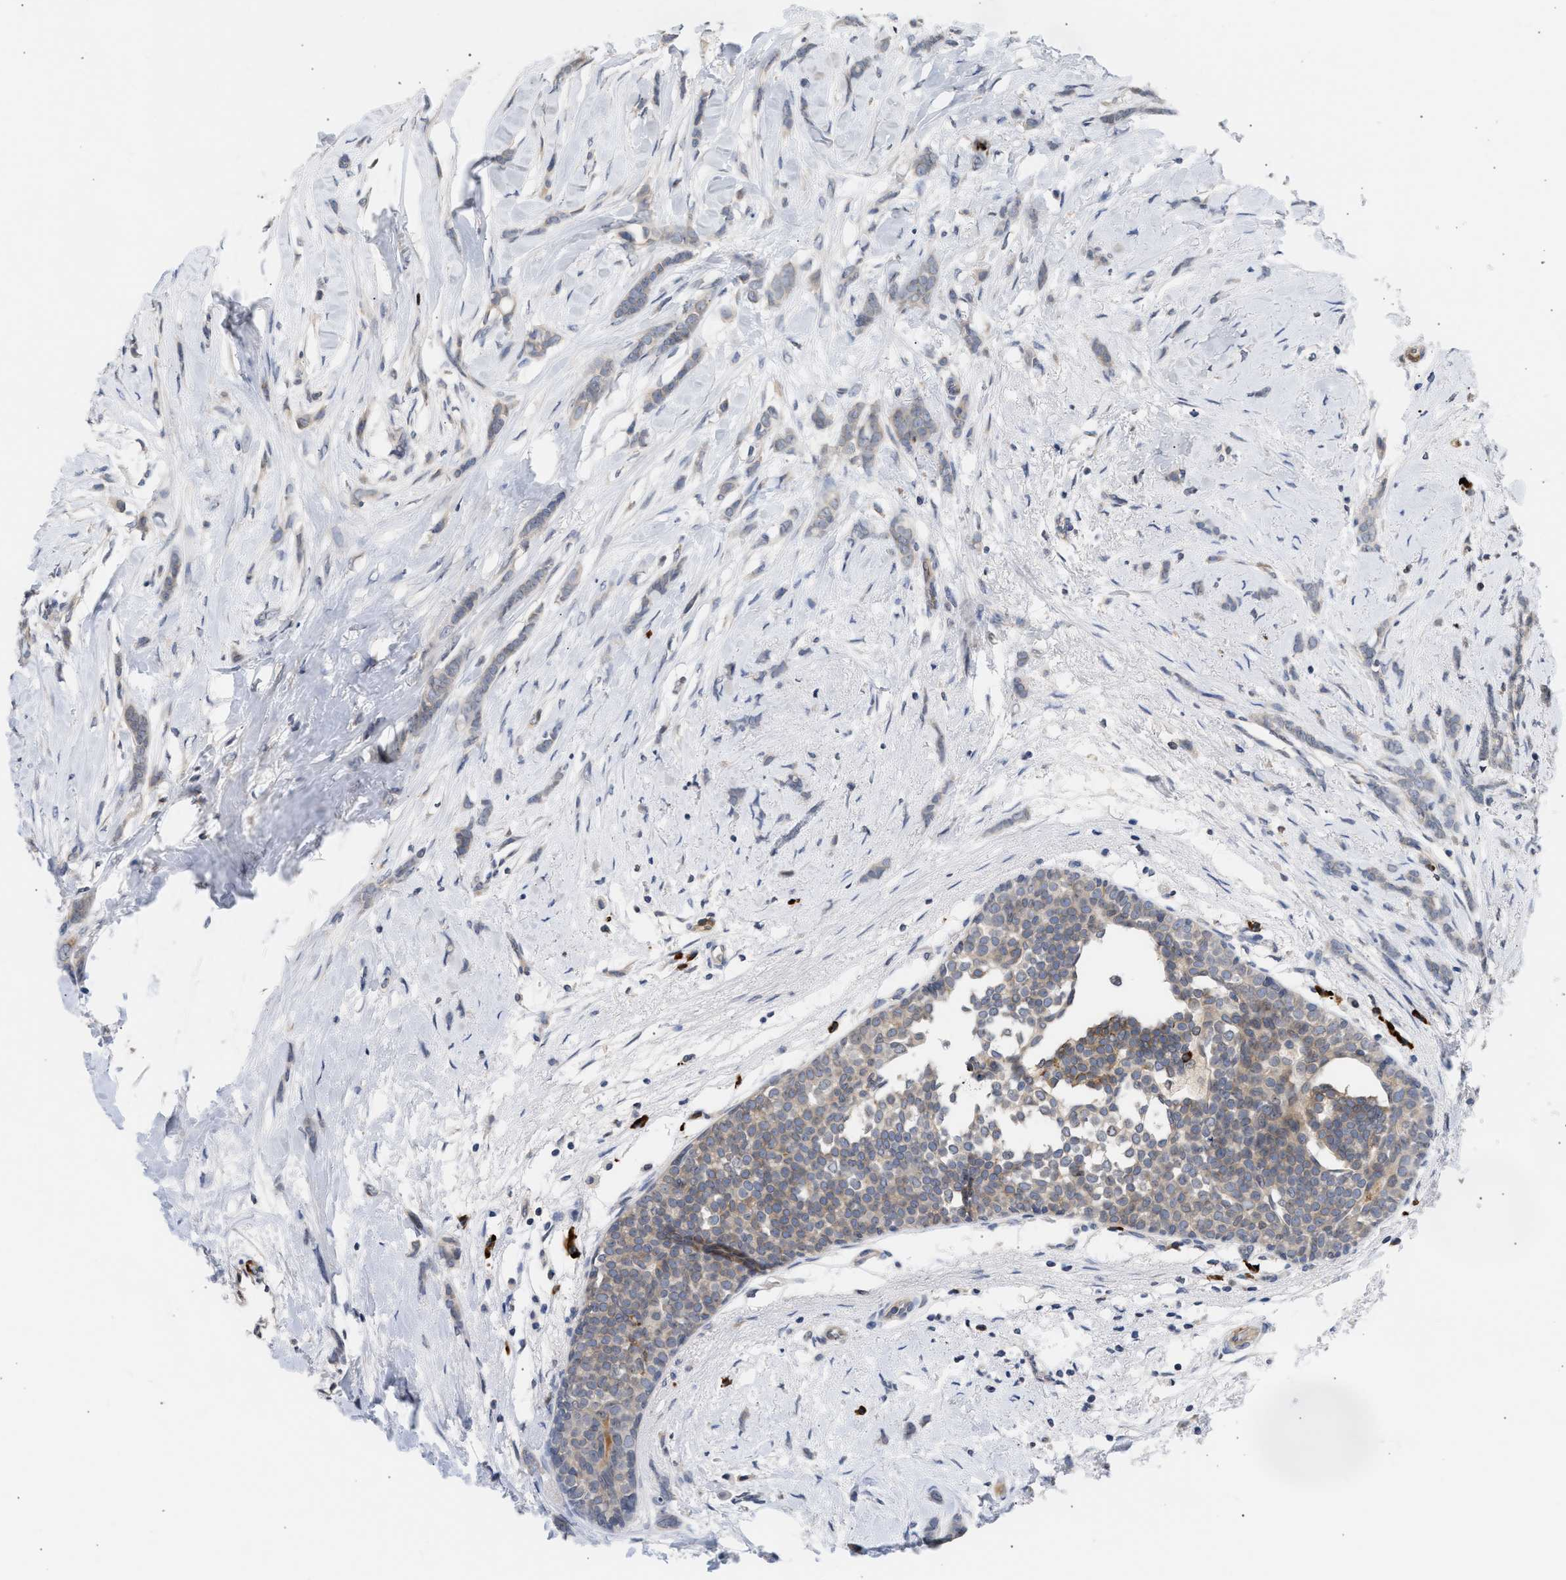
{"staining": {"intensity": "negative", "quantity": "none", "location": "none"}, "tissue": "breast cancer", "cell_type": "Tumor cells", "image_type": "cancer", "snomed": [{"axis": "morphology", "description": "Lobular carcinoma, in situ"}, {"axis": "morphology", "description": "Lobular carcinoma"}, {"axis": "topography", "description": "Breast"}], "caption": "This is an IHC photomicrograph of human breast lobular carcinoma in situ. There is no staining in tumor cells.", "gene": "NUP62", "patient": {"sex": "female", "age": 41}}